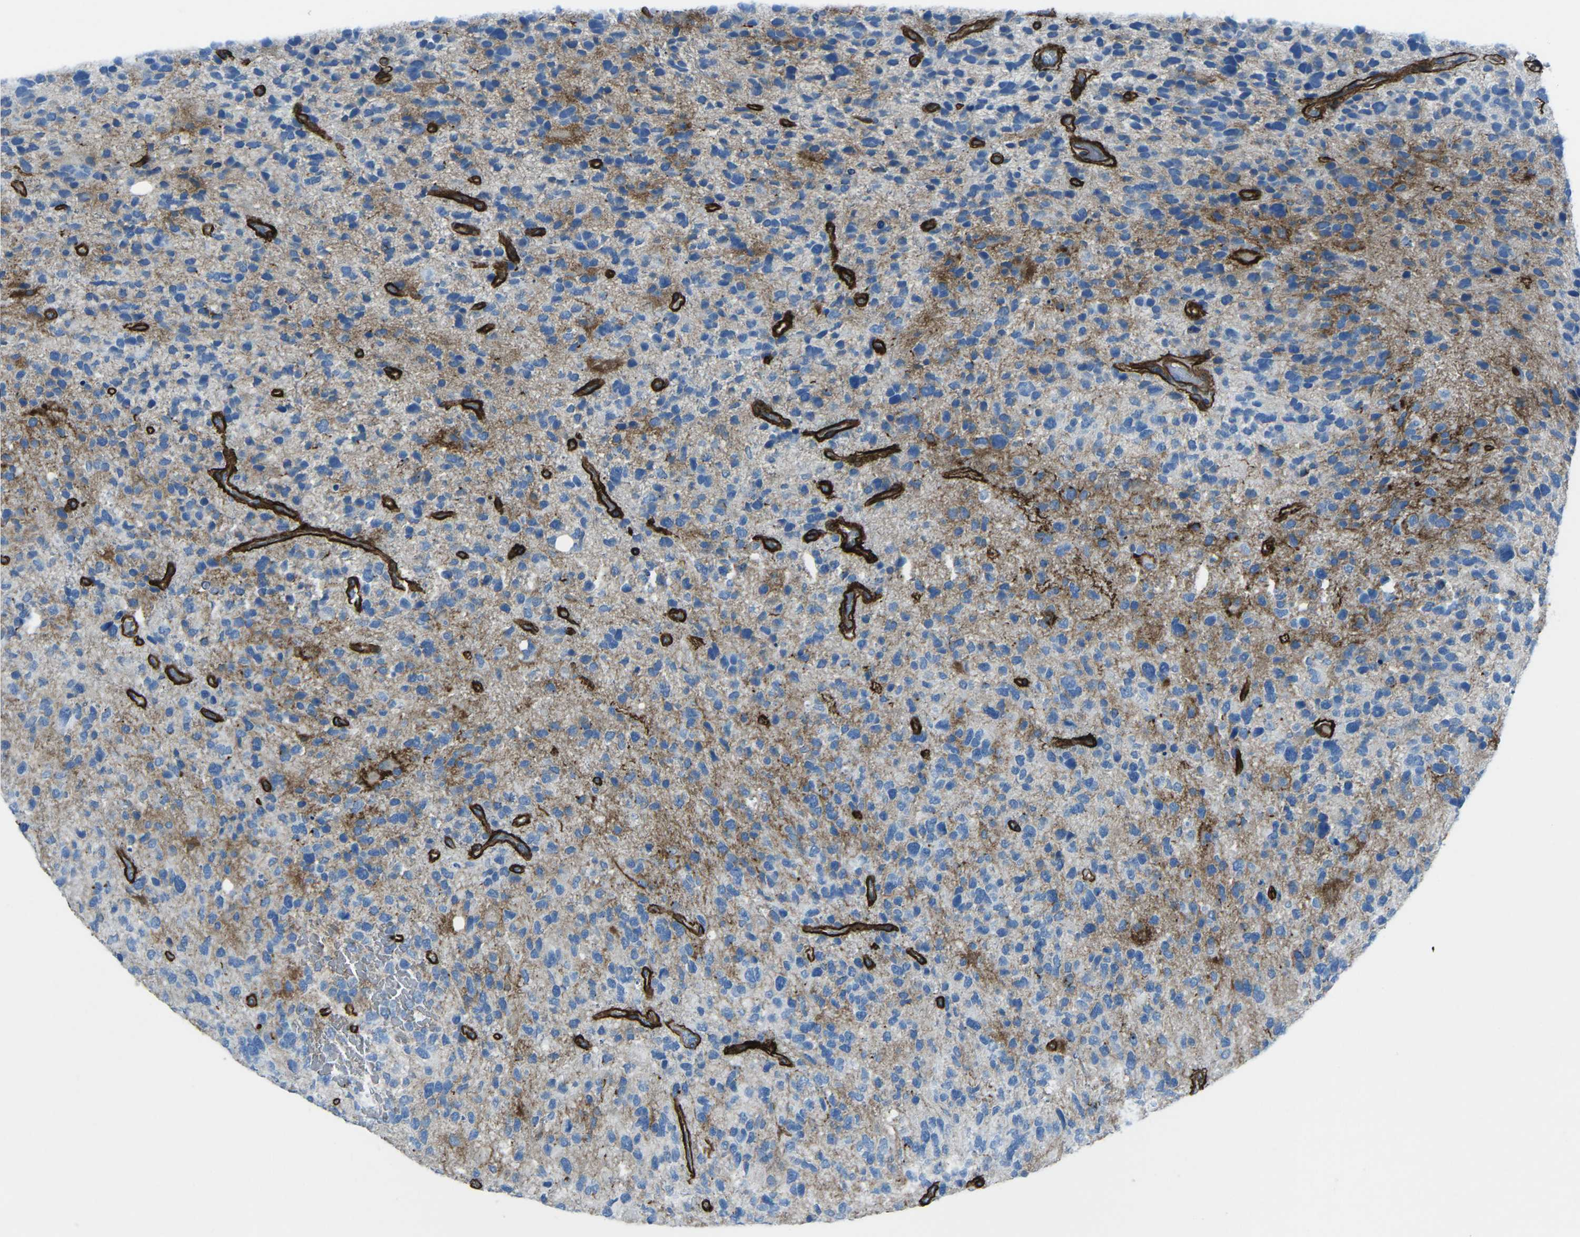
{"staining": {"intensity": "weak", "quantity": "<25%", "location": "cytoplasmic/membranous"}, "tissue": "glioma", "cell_type": "Tumor cells", "image_type": "cancer", "snomed": [{"axis": "morphology", "description": "Glioma, malignant, High grade"}, {"axis": "topography", "description": "Brain"}], "caption": "Immunohistochemistry (IHC) histopathology image of neoplastic tissue: human glioma stained with DAB (3,3'-diaminobenzidine) displays no significant protein staining in tumor cells.", "gene": "UTRN", "patient": {"sex": "female", "age": 58}}